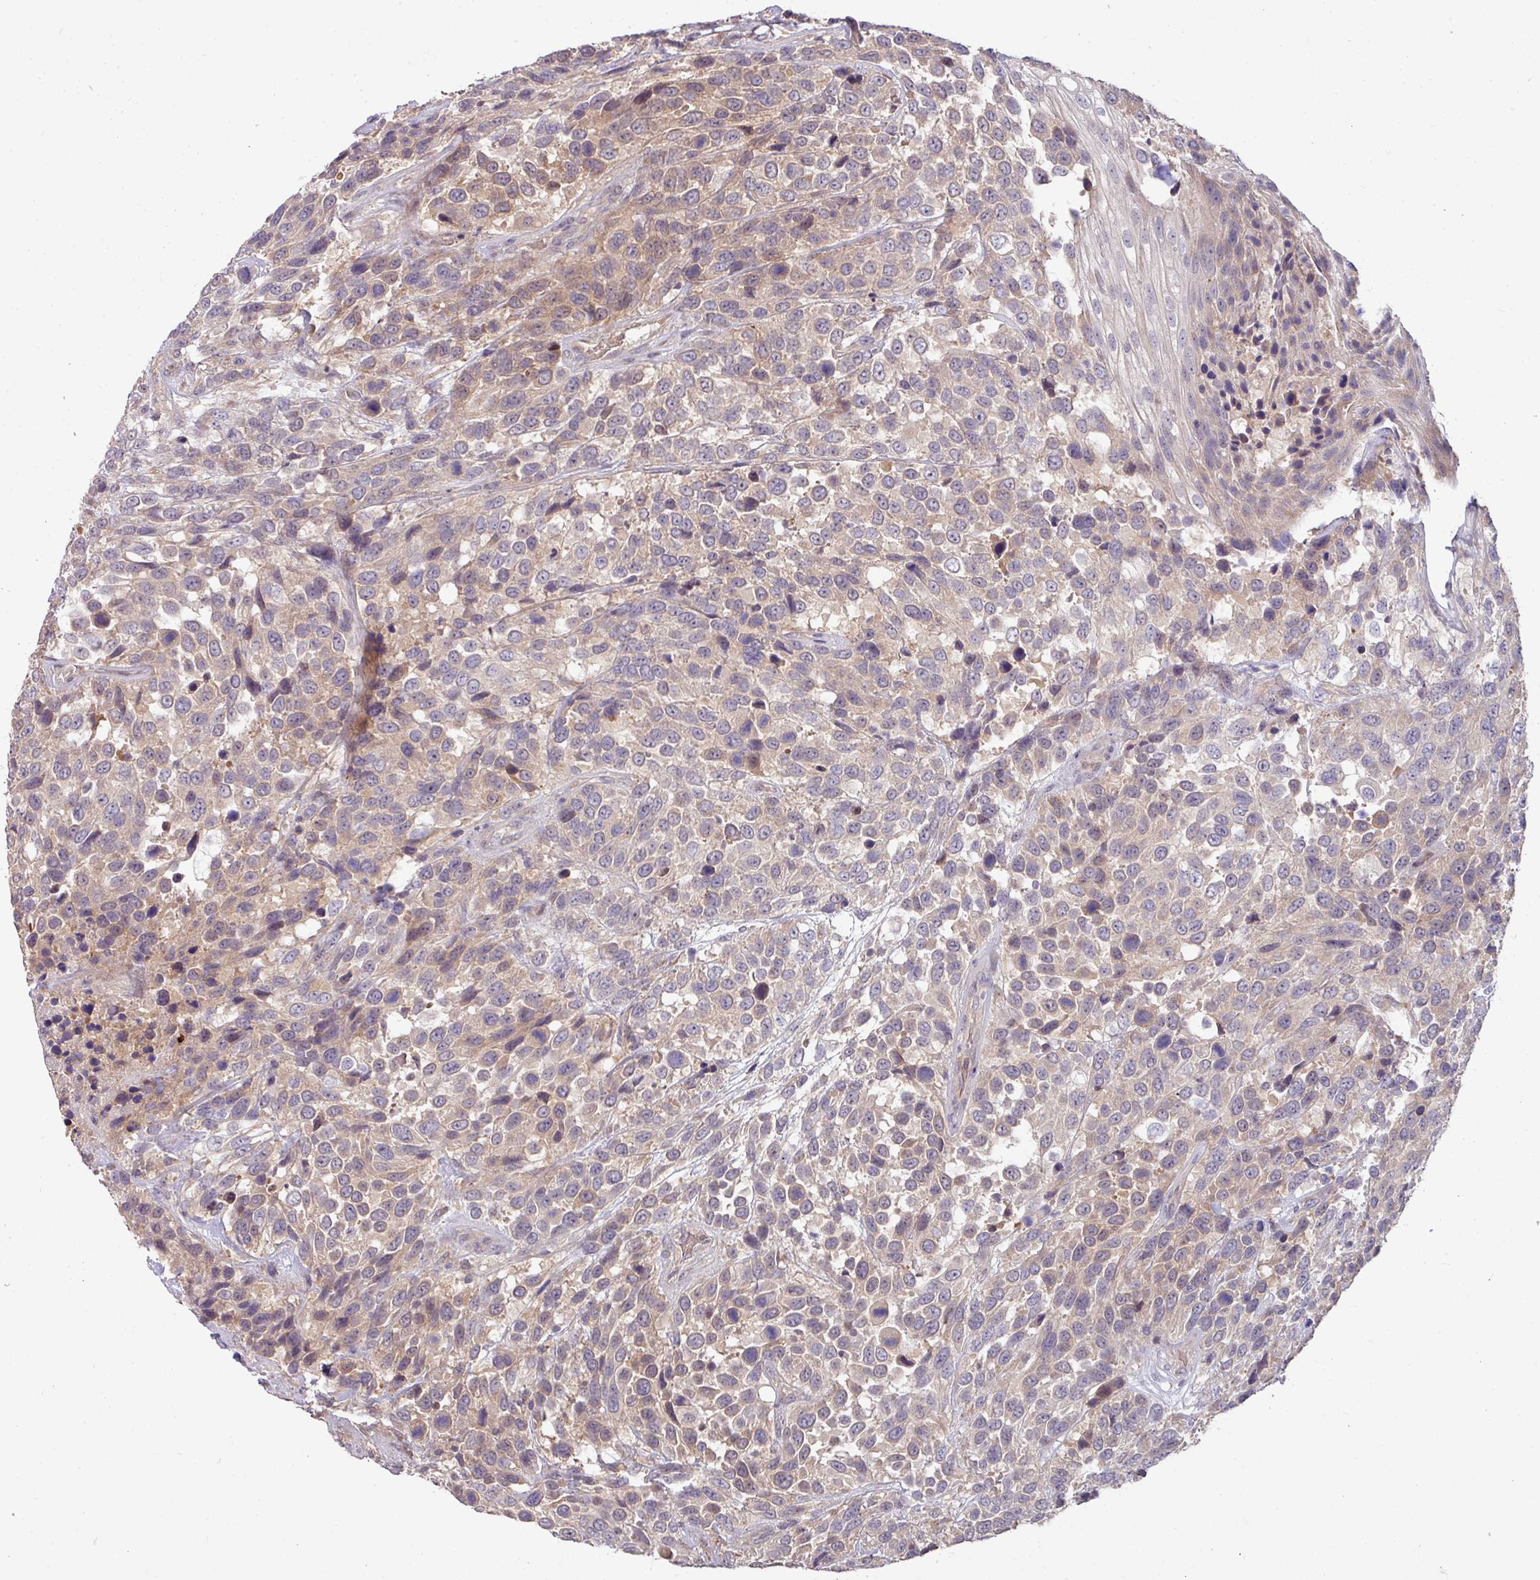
{"staining": {"intensity": "weak", "quantity": "25%-75%", "location": "cytoplasmic/membranous"}, "tissue": "urothelial cancer", "cell_type": "Tumor cells", "image_type": "cancer", "snomed": [{"axis": "morphology", "description": "Urothelial carcinoma, High grade"}, {"axis": "topography", "description": "Urinary bladder"}], "caption": "High-grade urothelial carcinoma stained with DAB (3,3'-diaminobenzidine) immunohistochemistry demonstrates low levels of weak cytoplasmic/membranous staining in approximately 25%-75% of tumor cells.", "gene": "SLAMF6", "patient": {"sex": "female", "age": 70}}